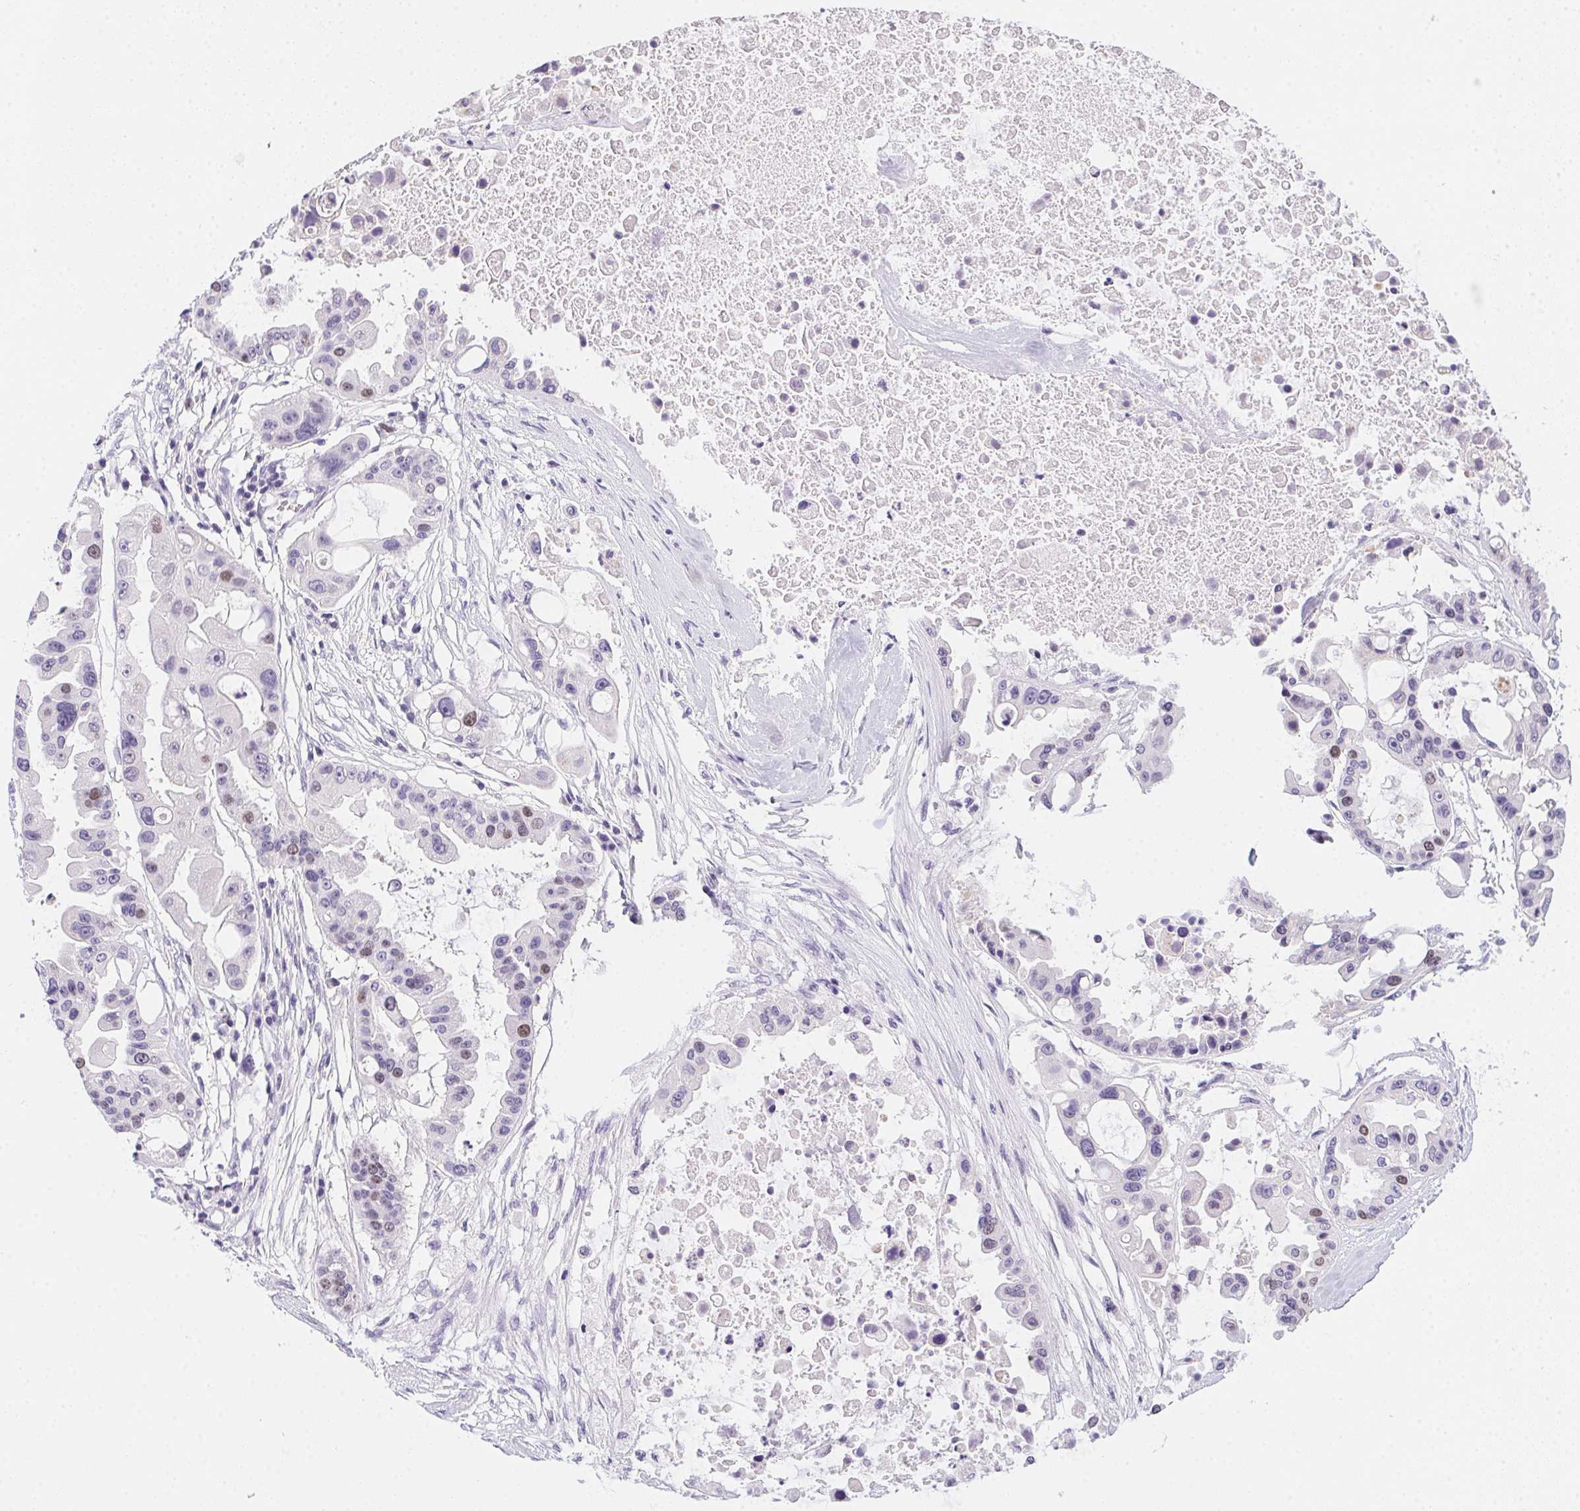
{"staining": {"intensity": "weak", "quantity": "<25%", "location": "nuclear"}, "tissue": "ovarian cancer", "cell_type": "Tumor cells", "image_type": "cancer", "snomed": [{"axis": "morphology", "description": "Cystadenocarcinoma, serous, NOS"}, {"axis": "topography", "description": "Ovary"}], "caption": "Ovarian cancer (serous cystadenocarcinoma) was stained to show a protein in brown. There is no significant staining in tumor cells.", "gene": "HELLS", "patient": {"sex": "female", "age": 56}}